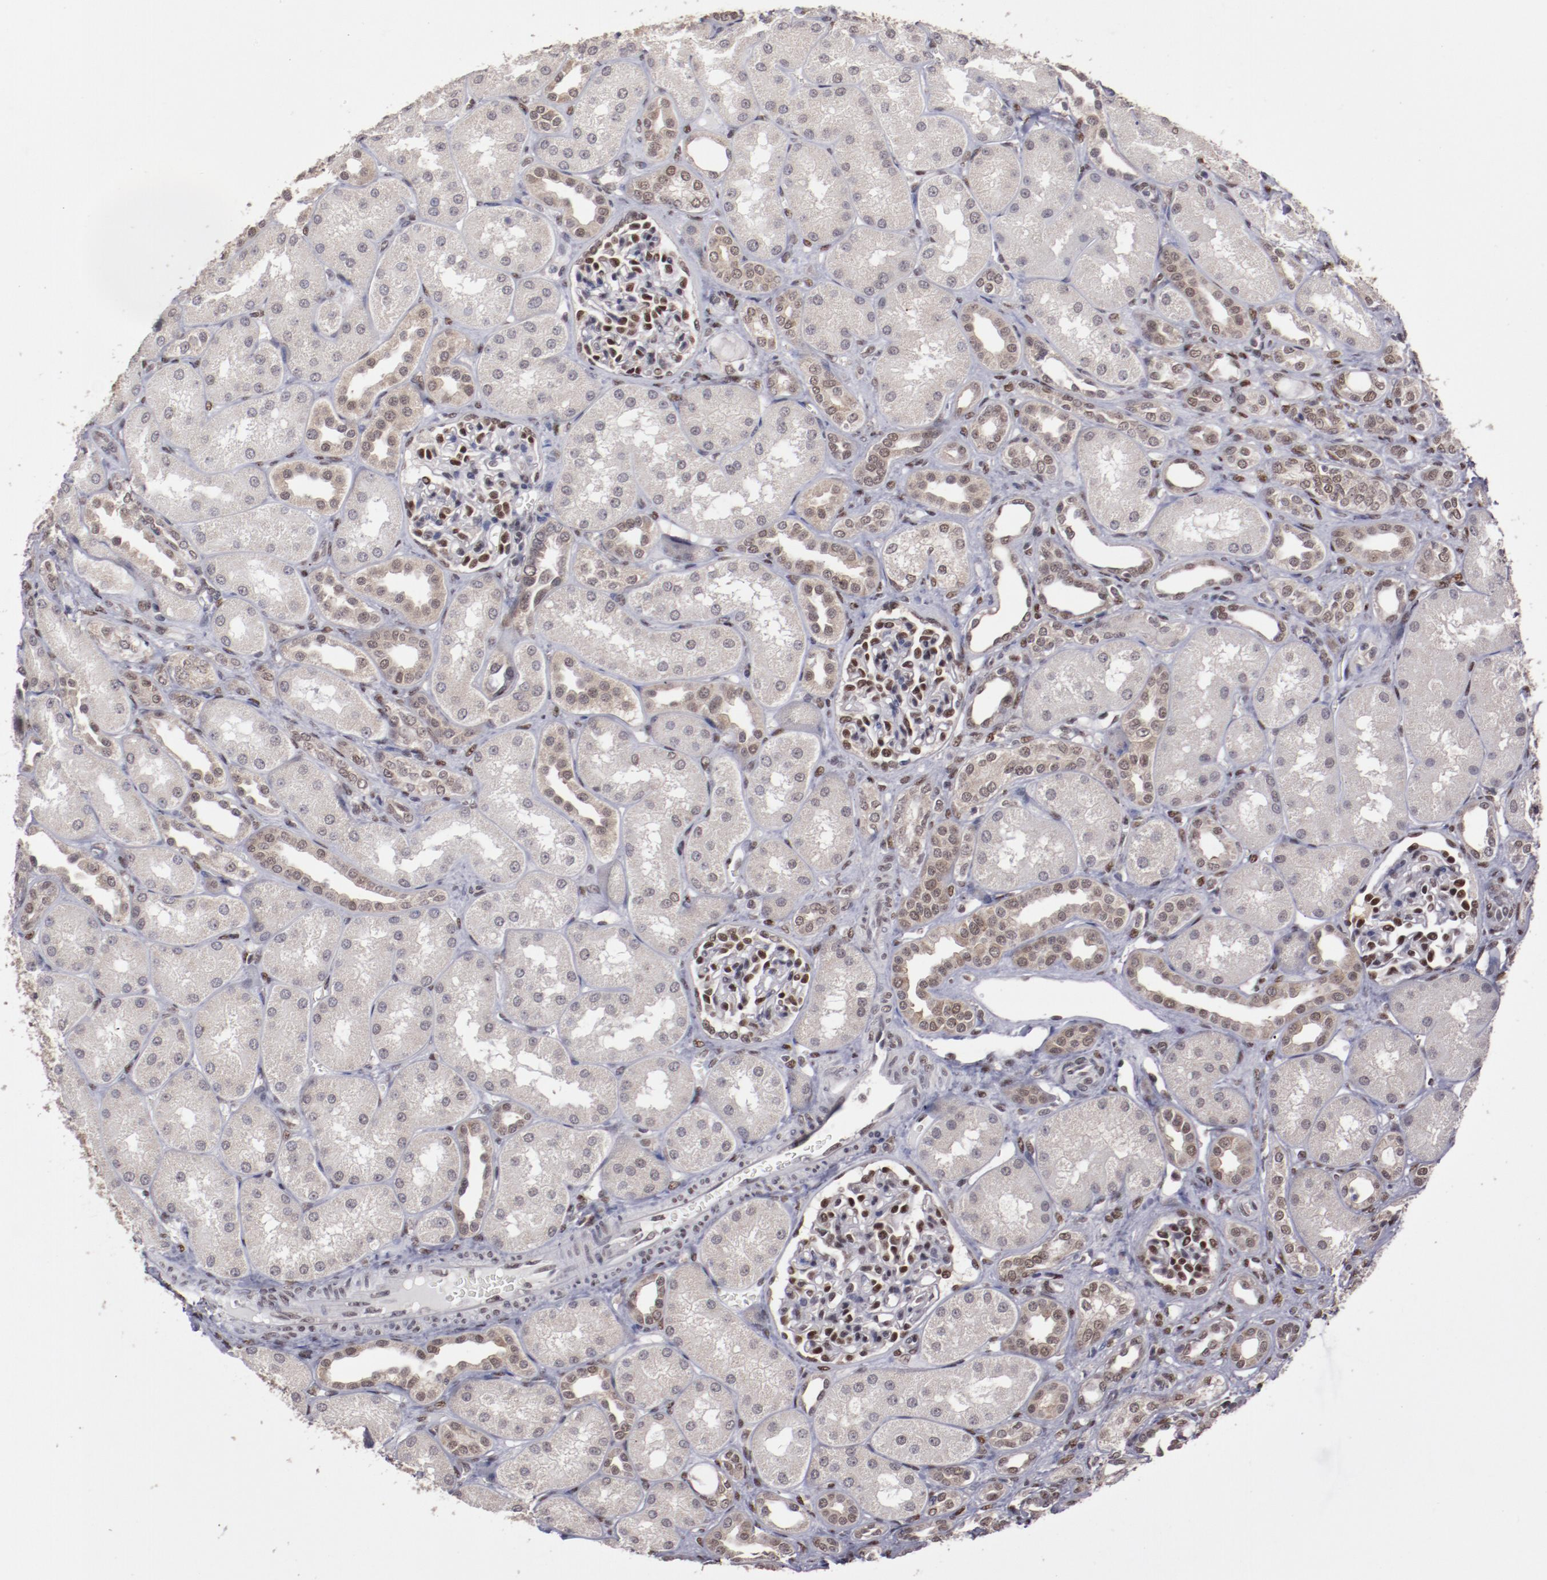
{"staining": {"intensity": "moderate", "quantity": "25%-75%", "location": "nuclear"}, "tissue": "kidney", "cell_type": "Cells in glomeruli", "image_type": "normal", "snomed": [{"axis": "morphology", "description": "Normal tissue, NOS"}, {"axis": "topography", "description": "Kidney"}], "caption": "This is an image of immunohistochemistry staining of benign kidney, which shows moderate staining in the nuclear of cells in glomeruli.", "gene": "ARNT", "patient": {"sex": "male", "age": 7}}